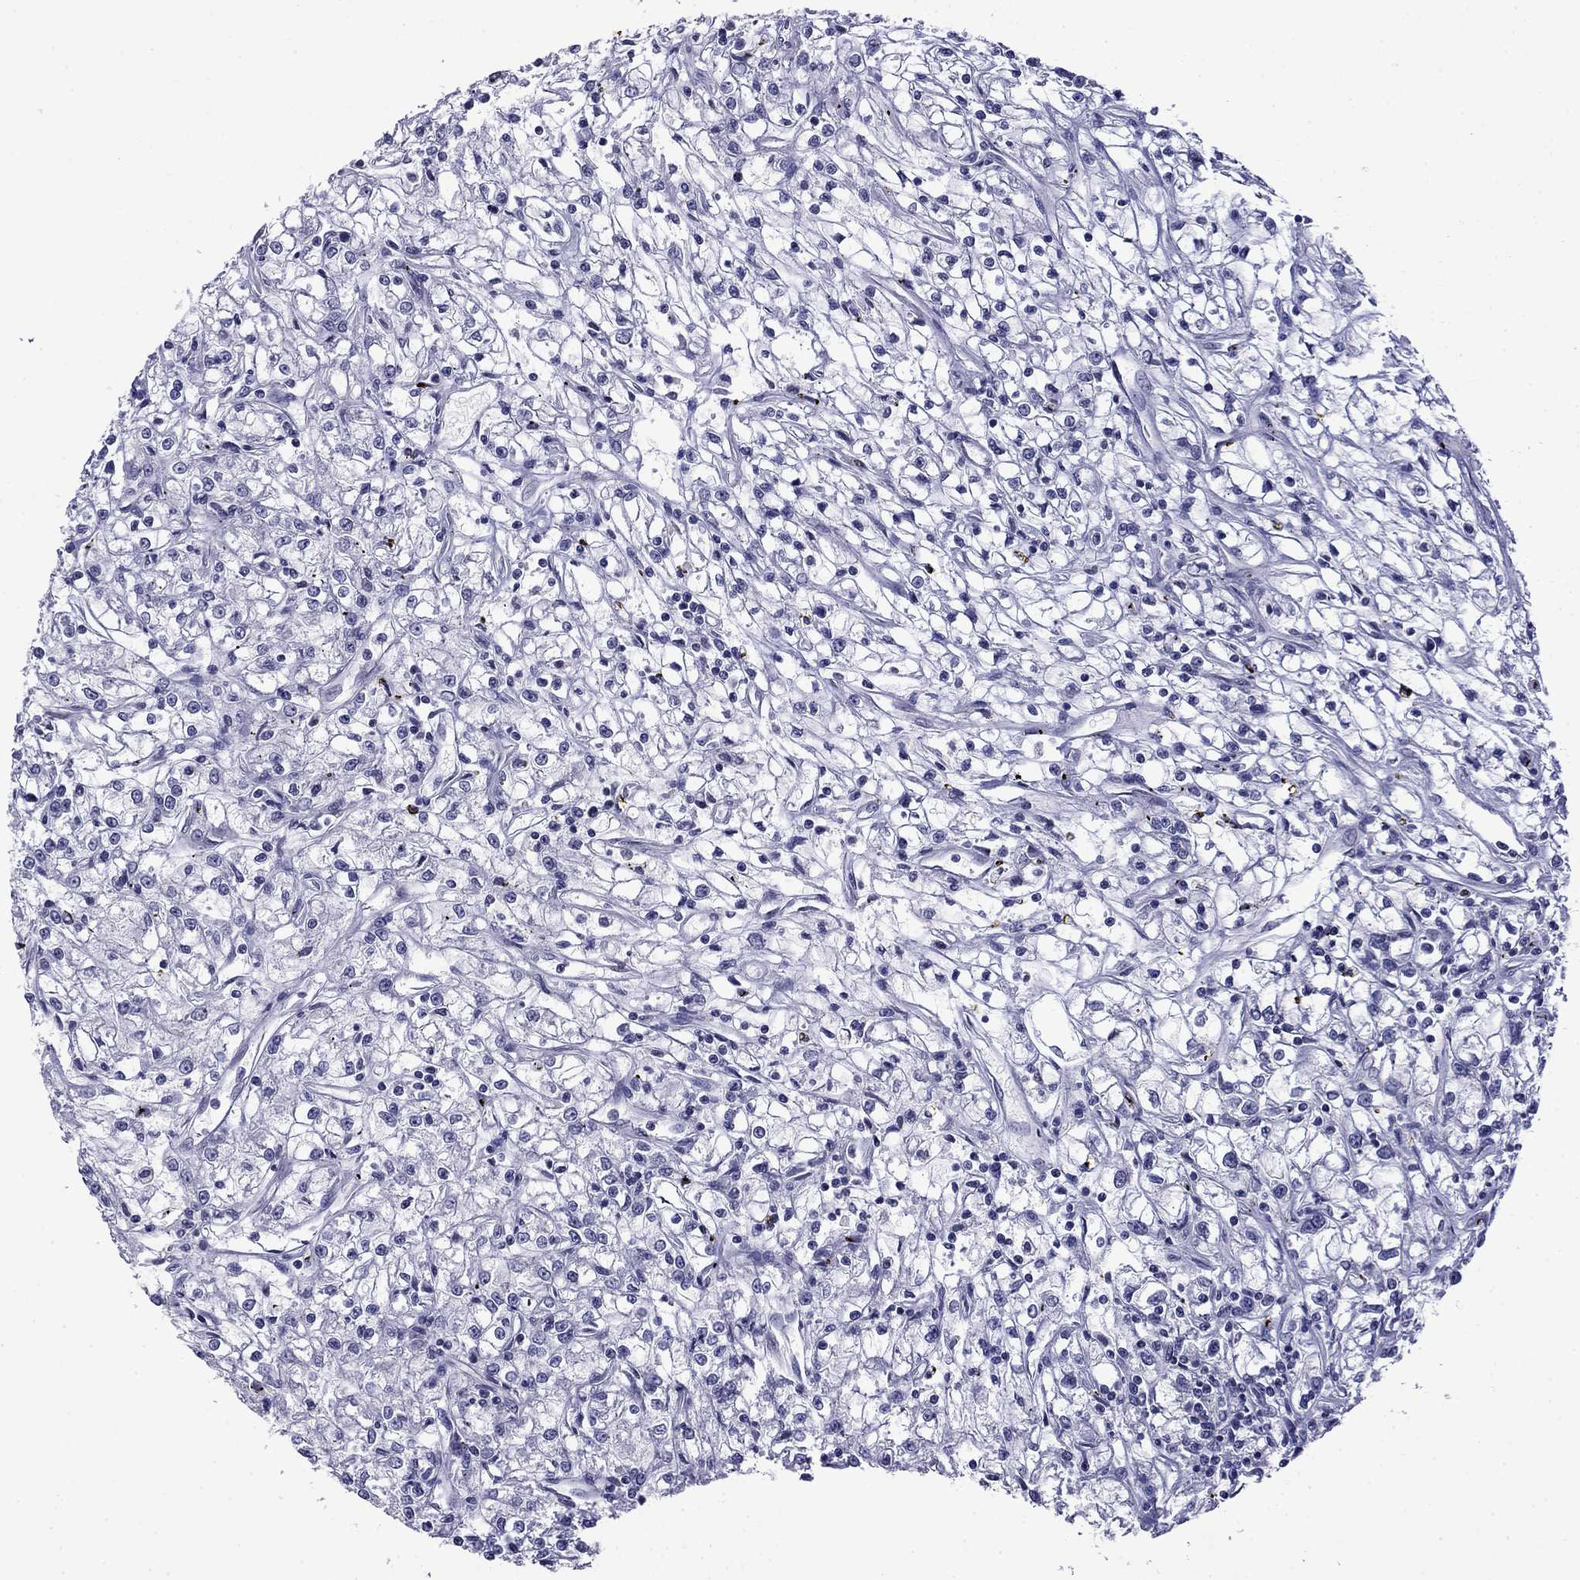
{"staining": {"intensity": "negative", "quantity": "none", "location": "none"}, "tissue": "renal cancer", "cell_type": "Tumor cells", "image_type": "cancer", "snomed": [{"axis": "morphology", "description": "Adenocarcinoma, NOS"}, {"axis": "topography", "description": "Kidney"}], "caption": "The histopathology image shows no staining of tumor cells in adenocarcinoma (renal). The staining is performed using DAB brown chromogen with nuclei counter-stained in using hematoxylin.", "gene": "PRR18", "patient": {"sex": "female", "age": 59}}